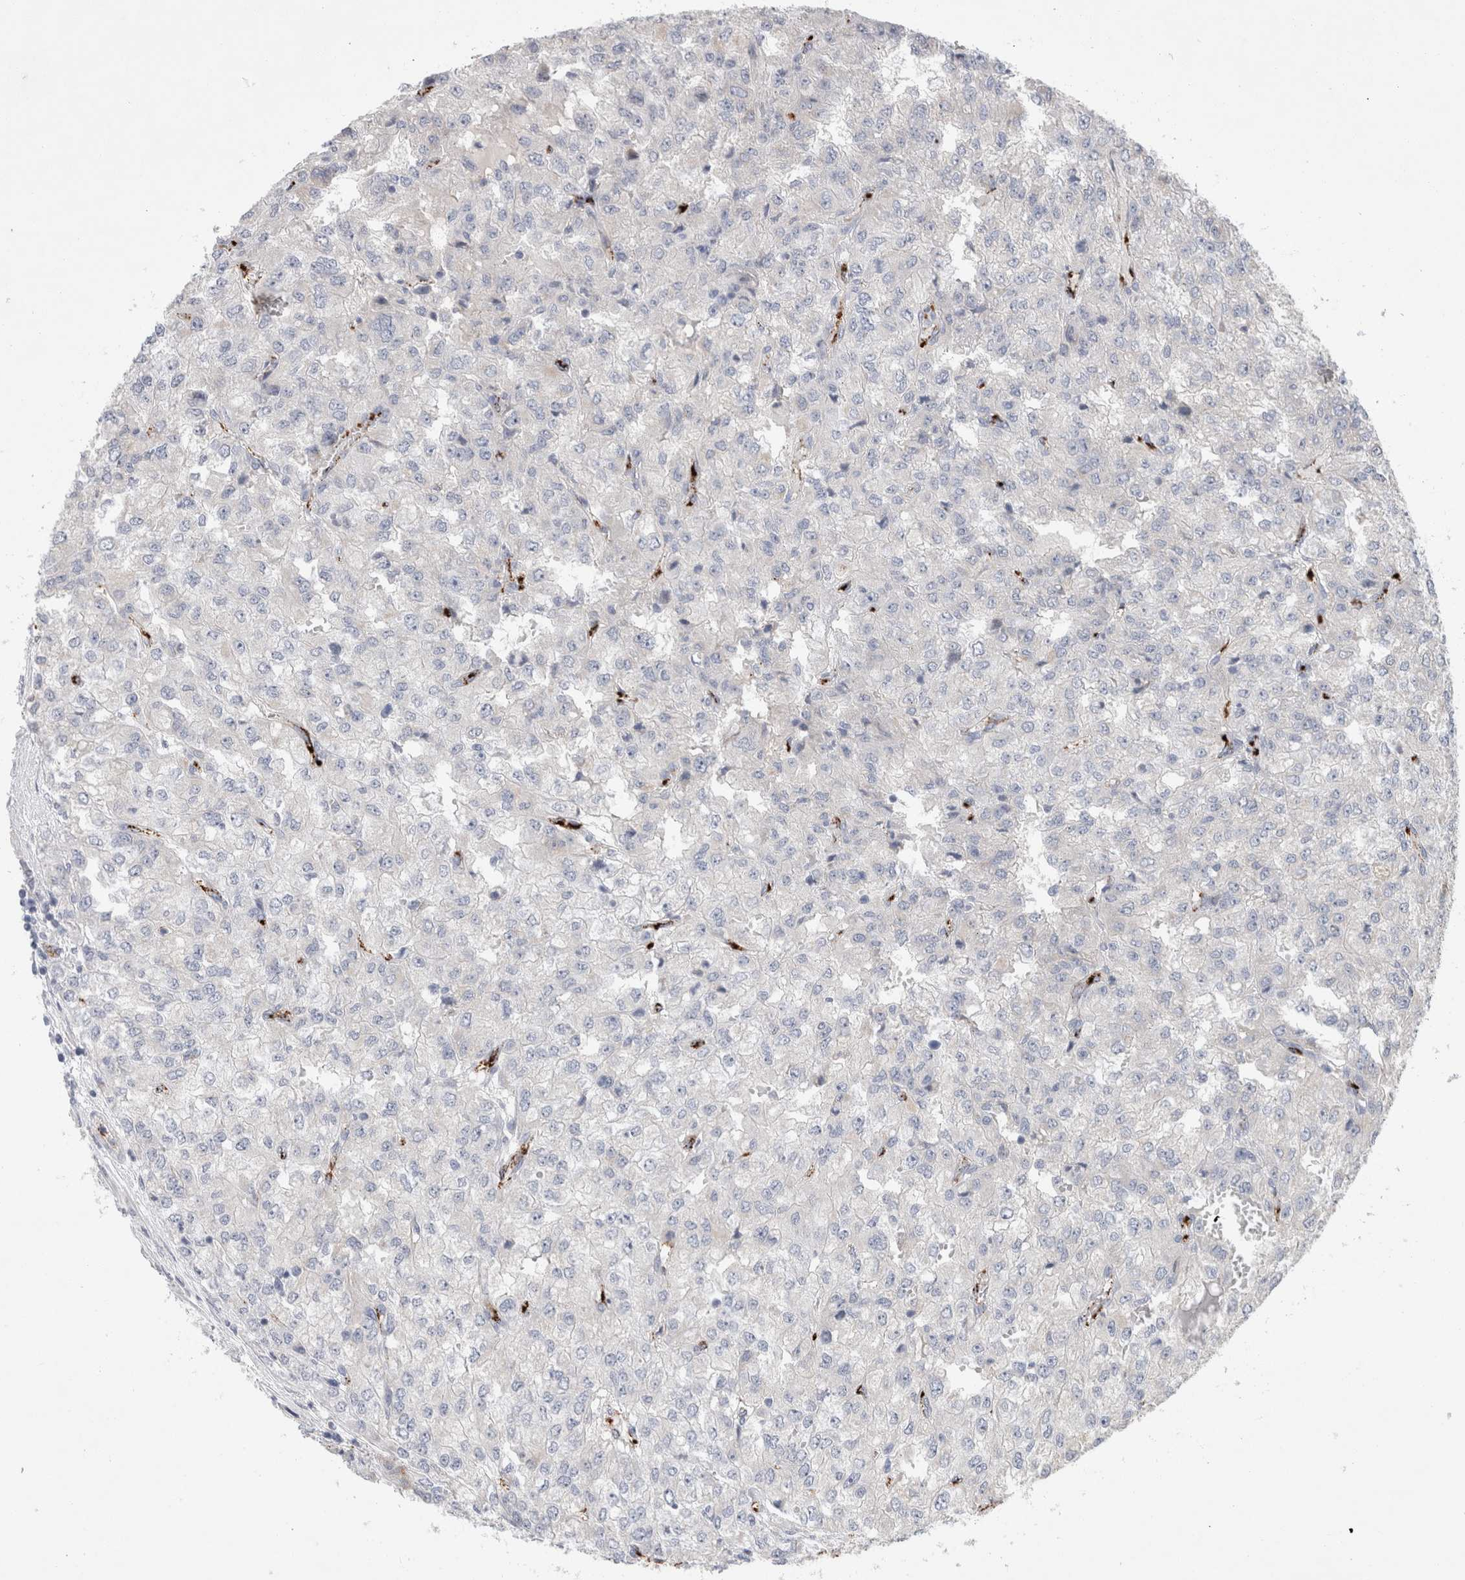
{"staining": {"intensity": "negative", "quantity": "none", "location": "none"}, "tissue": "renal cancer", "cell_type": "Tumor cells", "image_type": "cancer", "snomed": [{"axis": "morphology", "description": "Adenocarcinoma, NOS"}, {"axis": "topography", "description": "Kidney"}], "caption": "IHC of human renal cancer (adenocarcinoma) shows no staining in tumor cells.", "gene": "IARS2", "patient": {"sex": "female", "age": 54}}